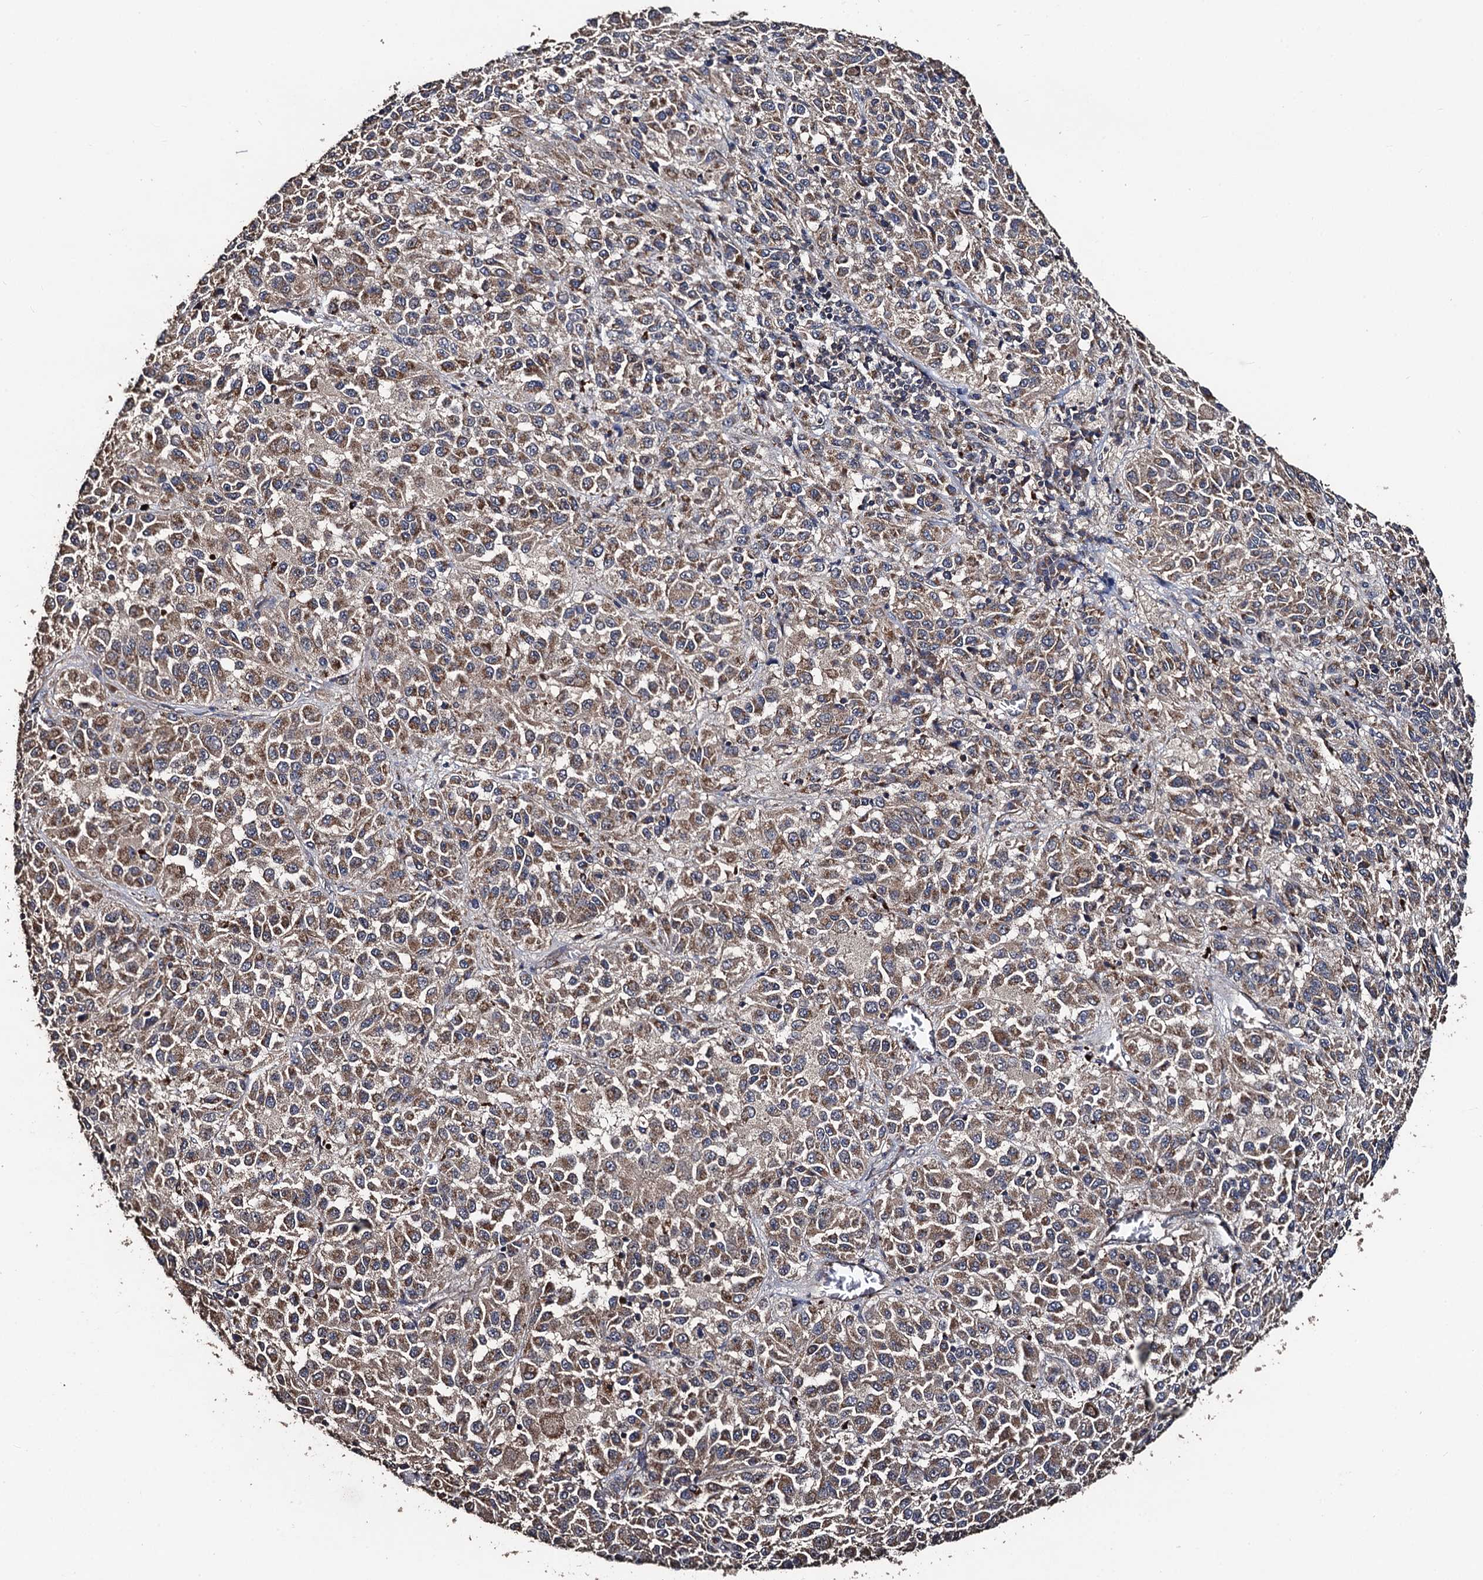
{"staining": {"intensity": "moderate", "quantity": ">75%", "location": "cytoplasmic/membranous"}, "tissue": "melanoma", "cell_type": "Tumor cells", "image_type": "cancer", "snomed": [{"axis": "morphology", "description": "Malignant melanoma, Metastatic site"}, {"axis": "topography", "description": "Lung"}], "caption": "Protein staining of malignant melanoma (metastatic site) tissue exhibits moderate cytoplasmic/membranous positivity in about >75% of tumor cells.", "gene": "PPTC7", "patient": {"sex": "male", "age": 64}}